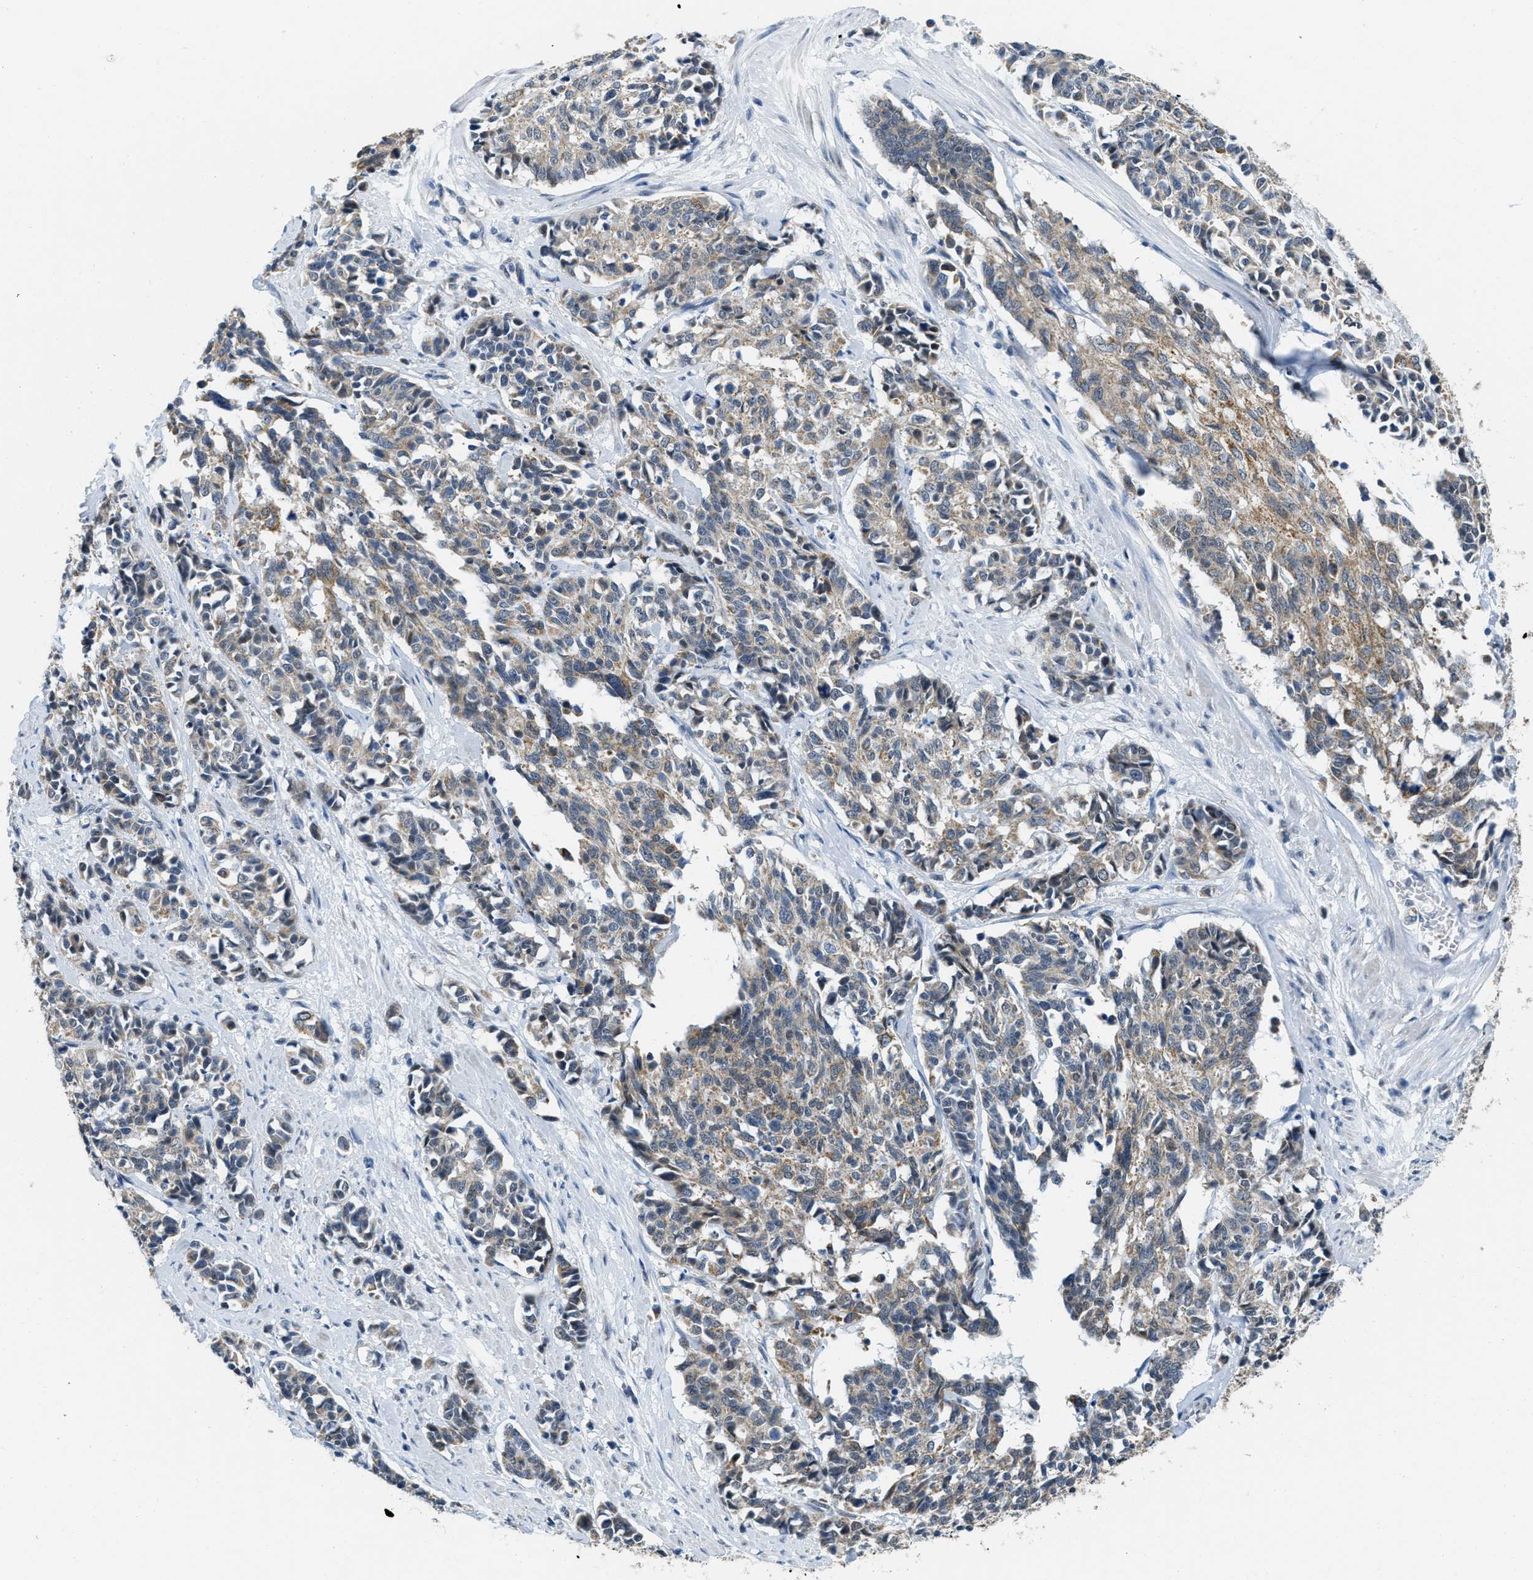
{"staining": {"intensity": "moderate", "quantity": ">75%", "location": "cytoplasmic/membranous"}, "tissue": "cervical cancer", "cell_type": "Tumor cells", "image_type": "cancer", "snomed": [{"axis": "morphology", "description": "Squamous cell carcinoma, NOS"}, {"axis": "topography", "description": "Cervix"}], "caption": "Immunohistochemical staining of human cervical cancer reveals medium levels of moderate cytoplasmic/membranous positivity in about >75% of tumor cells.", "gene": "TOMM70", "patient": {"sex": "female", "age": 35}}